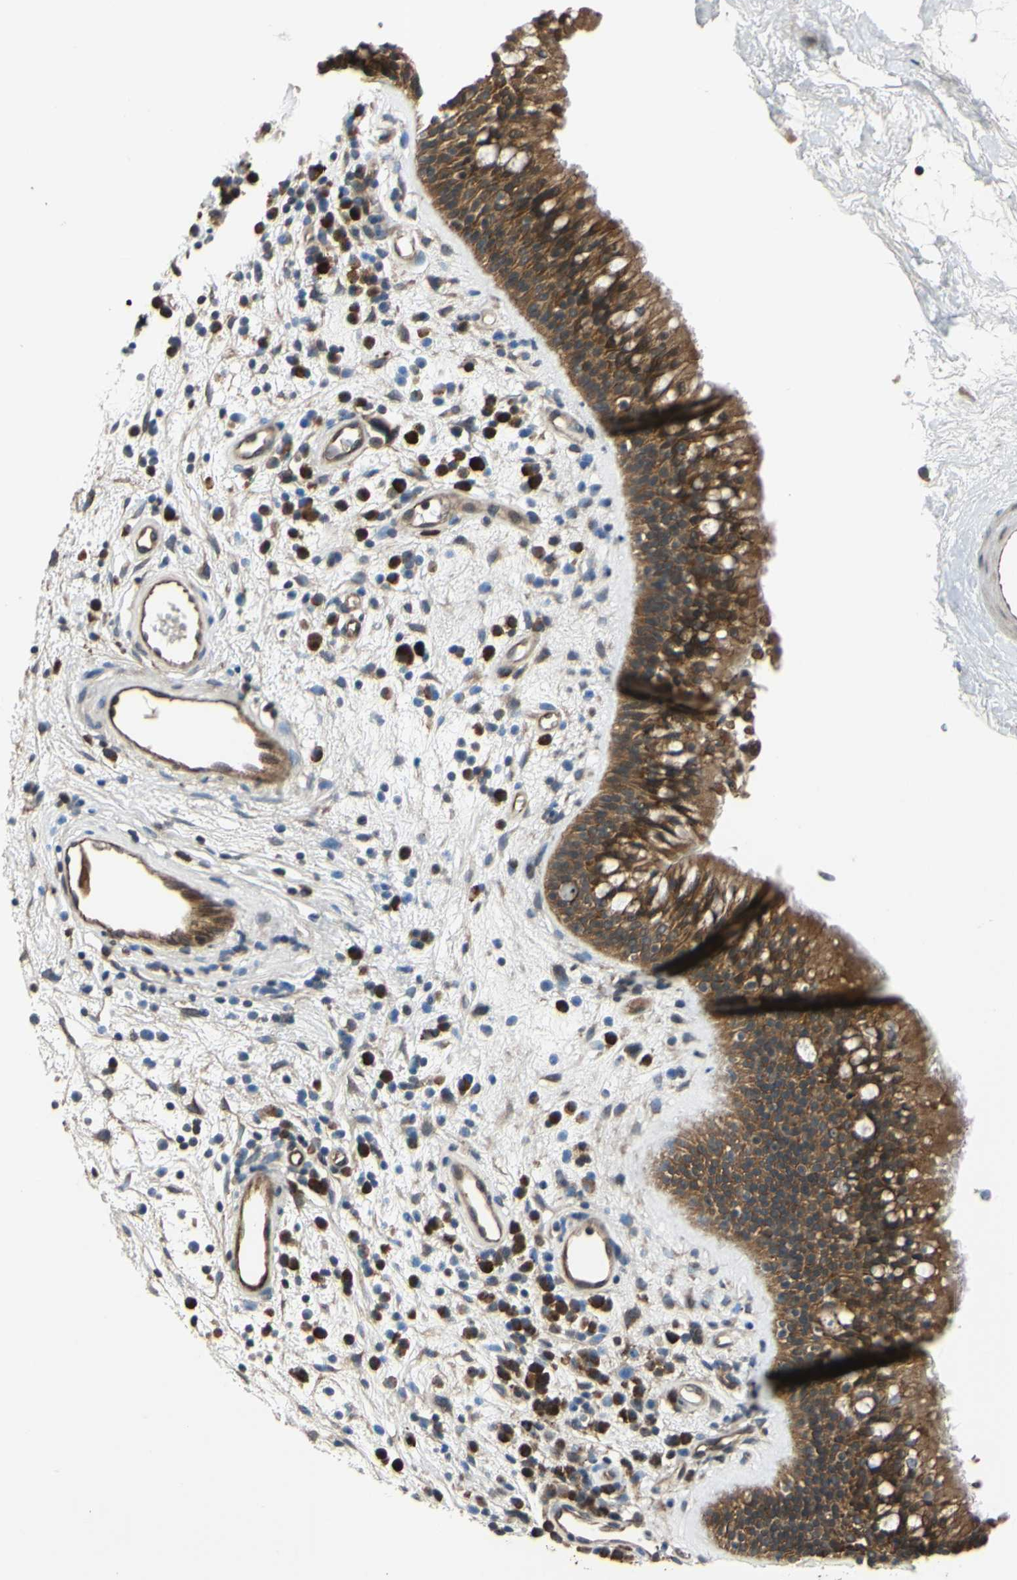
{"staining": {"intensity": "strong", "quantity": ">75%", "location": "cytoplasmic/membranous"}, "tissue": "nasopharynx", "cell_type": "Respiratory epithelial cells", "image_type": "normal", "snomed": [{"axis": "morphology", "description": "Normal tissue, NOS"}, {"axis": "morphology", "description": "Inflammation, NOS"}, {"axis": "topography", "description": "Nasopharynx"}], "caption": "Brown immunohistochemical staining in normal human nasopharynx exhibits strong cytoplasmic/membranous positivity in about >75% of respiratory epithelial cells. Immunohistochemistry (ihc) stains the protein of interest in brown and the nuclei are stained blue.", "gene": "XIAP", "patient": {"sex": "male", "age": 48}}